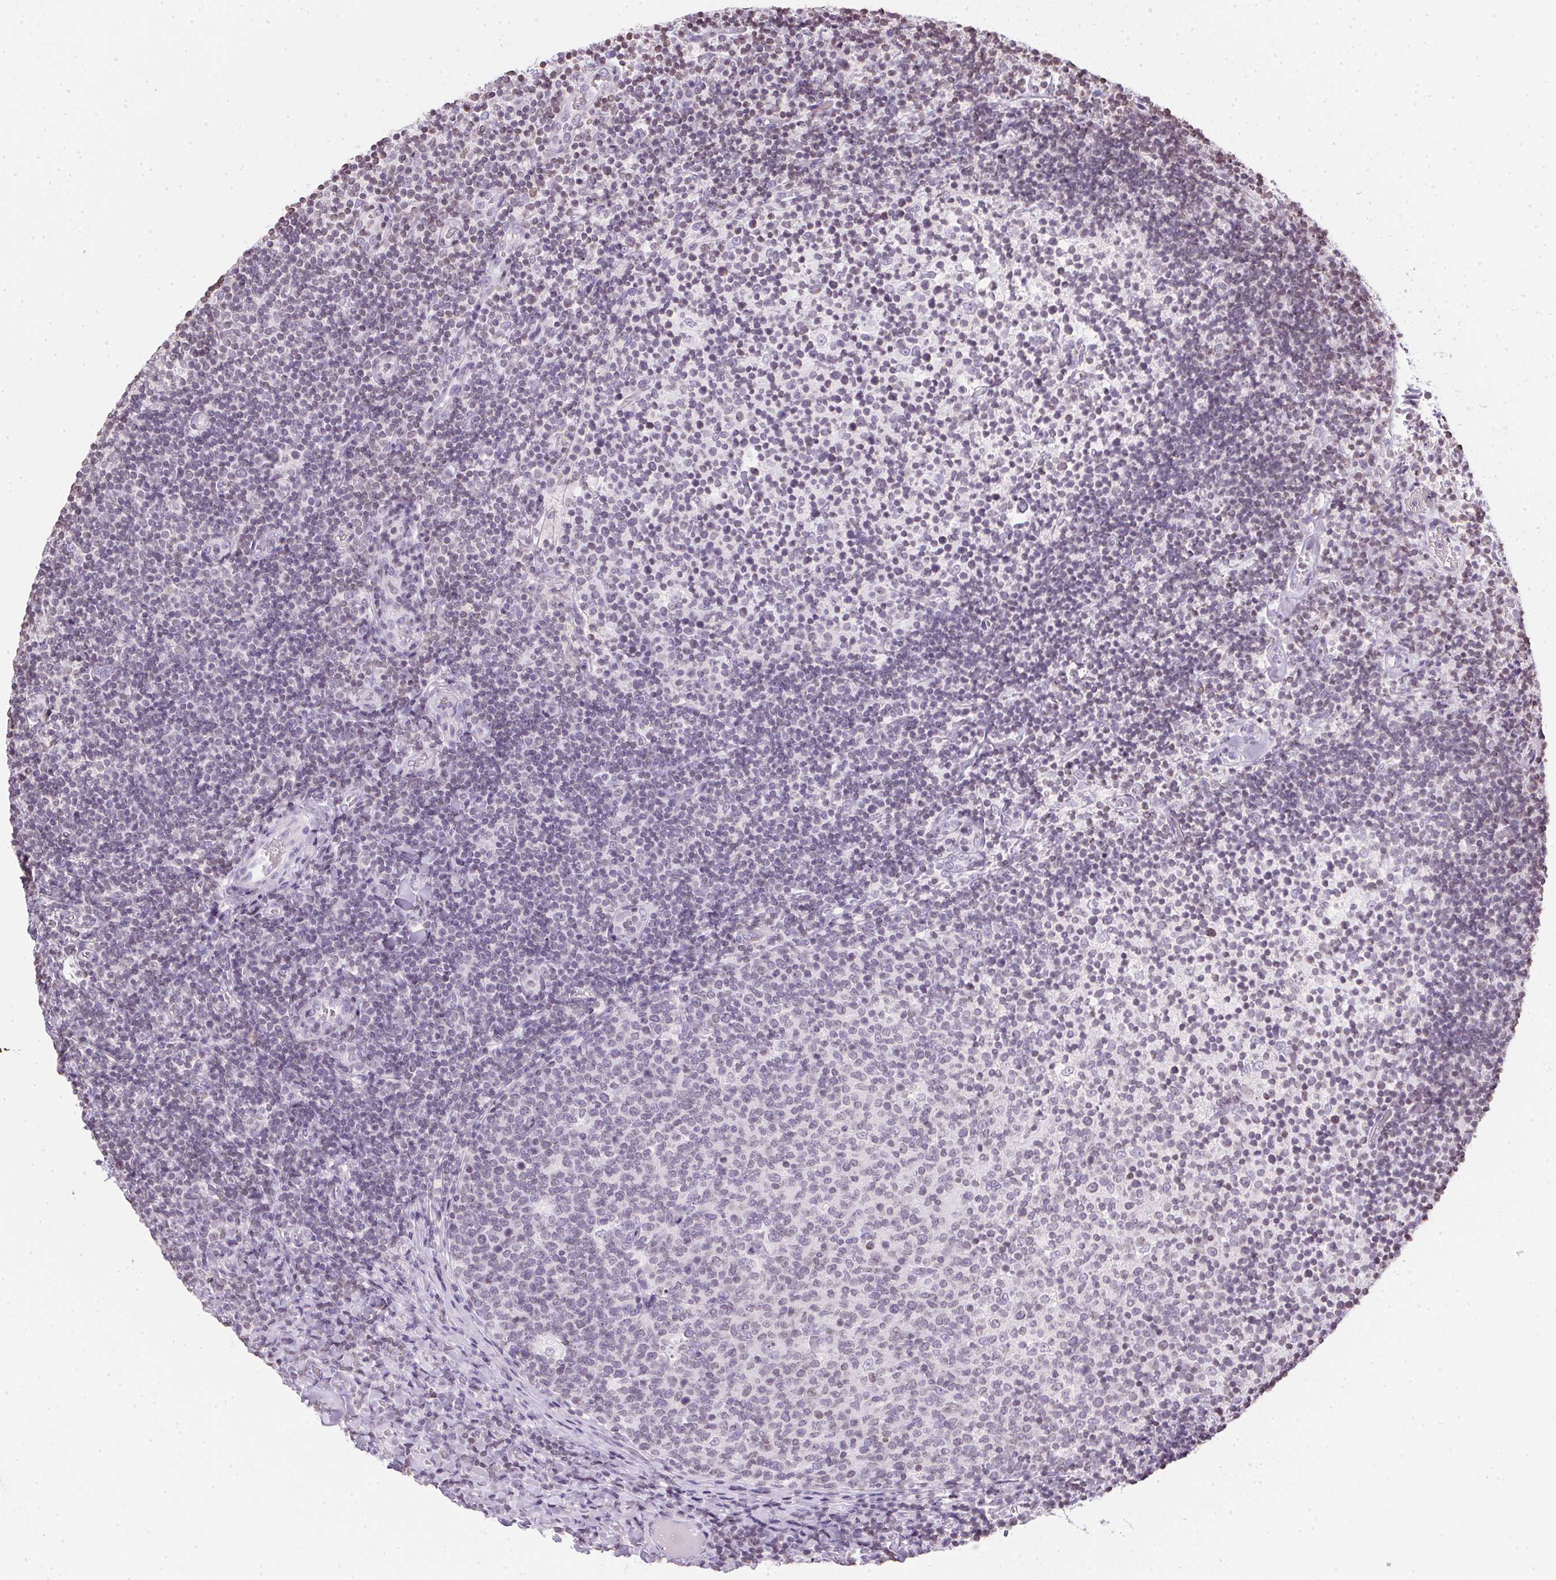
{"staining": {"intensity": "negative", "quantity": "none", "location": "none"}, "tissue": "tonsil", "cell_type": "Germinal center cells", "image_type": "normal", "snomed": [{"axis": "morphology", "description": "Normal tissue, NOS"}, {"axis": "topography", "description": "Tonsil"}], "caption": "A high-resolution histopathology image shows immunohistochemistry (IHC) staining of unremarkable tonsil, which shows no significant positivity in germinal center cells. (DAB IHC, high magnification).", "gene": "PRL", "patient": {"sex": "female", "age": 10}}